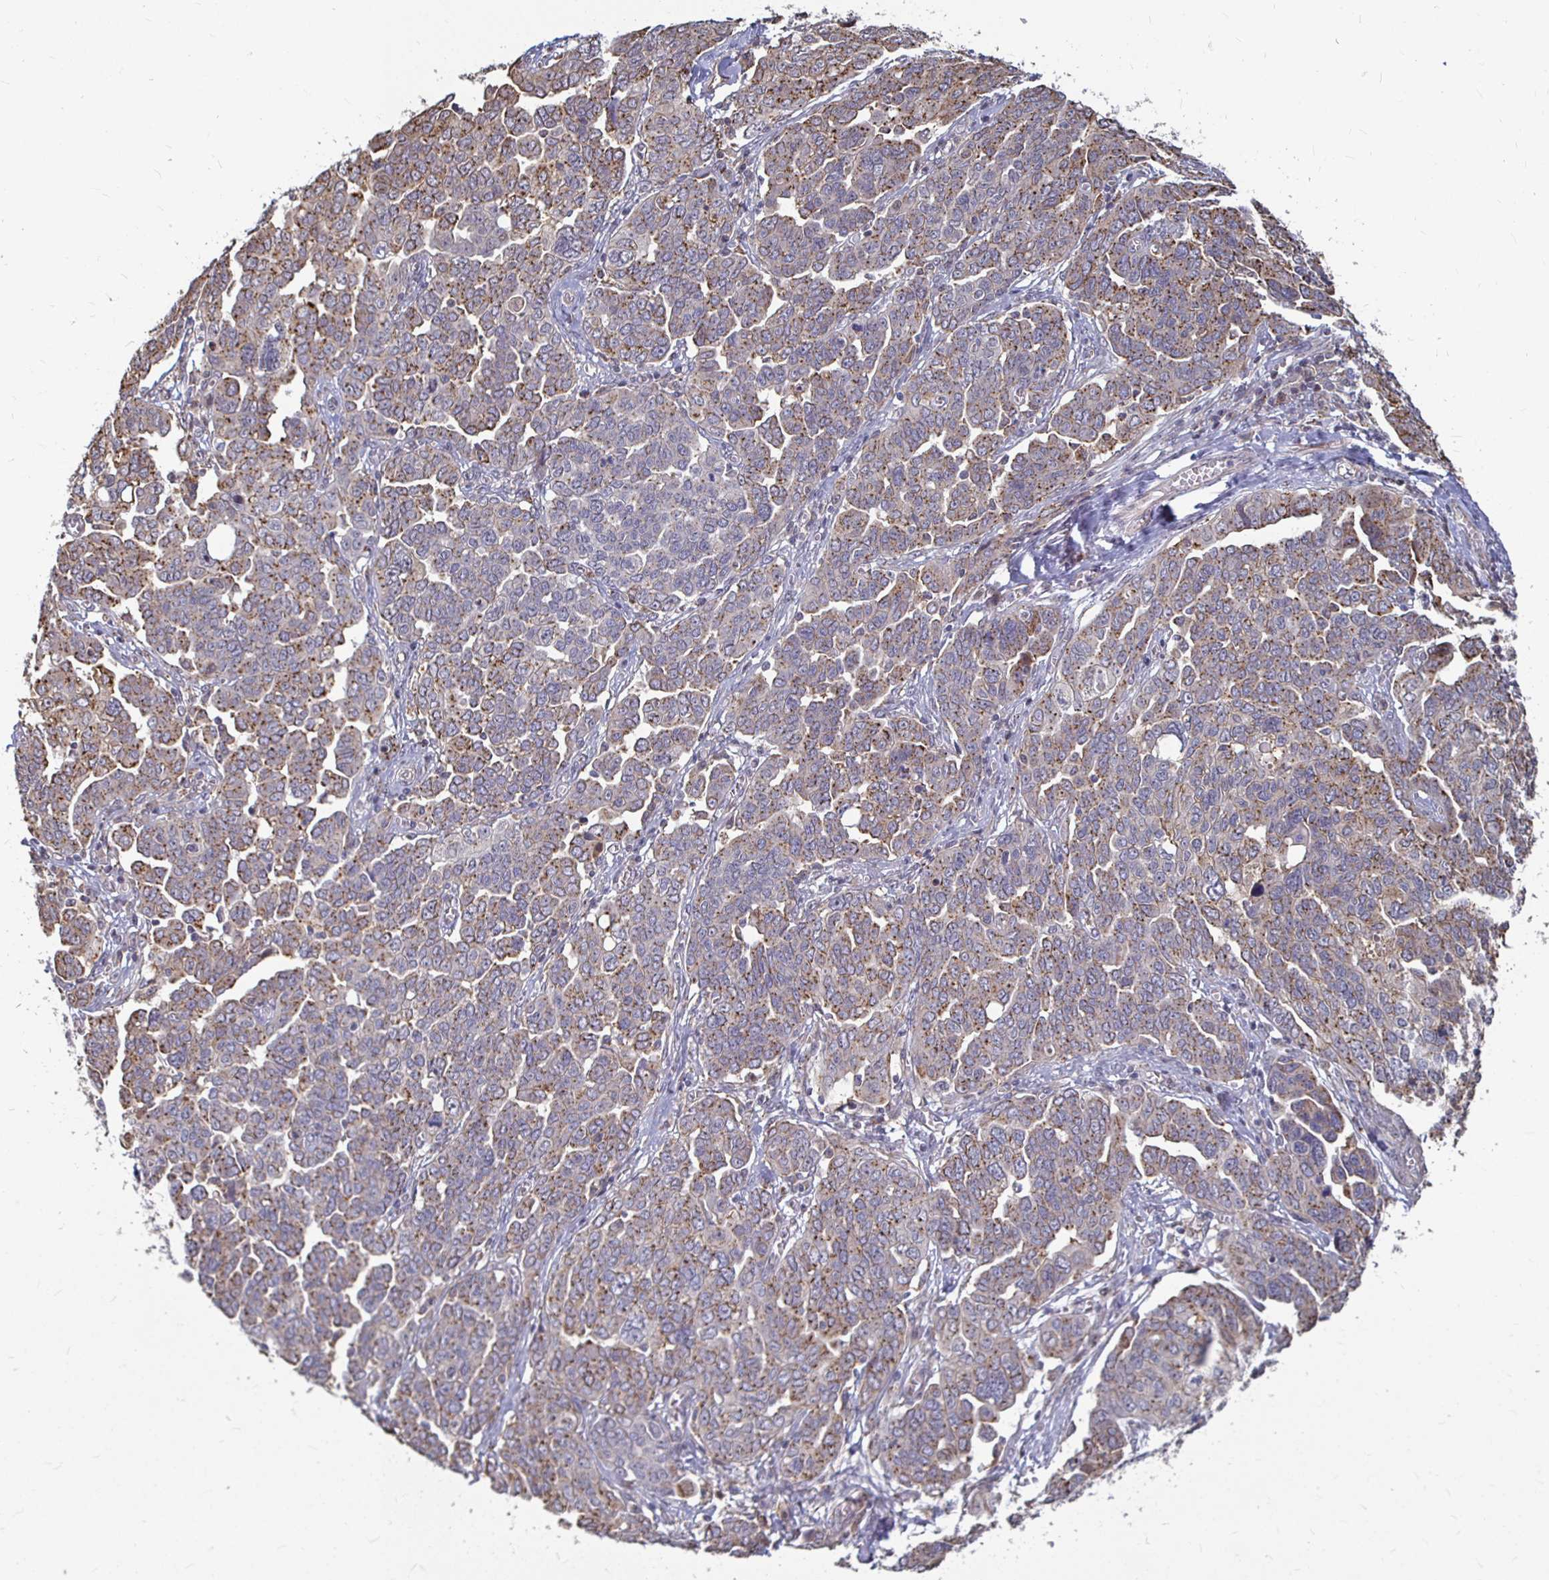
{"staining": {"intensity": "moderate", "quantity": "25%-75%", "location": "cytoplasmic/membranous"}, "tissue": "ovarian cancer", "cell_type": "Tumor cells", "image_type": "cancer", "snomed": [{"axis": "morphology", "description": "Cystadenocarcinoma, serous, NOS"}, {"axis": "topography", "description": "Ovary"}], "caption": "Ovarian serous cystadenocarcinoma stained with a brown dye exhibits moderate cytoplasmic/membranous positive positivity in about 25%-75% of tumor cells.", "gene": "CAPN11", "patient": {"sex": "female", "age": 59}}